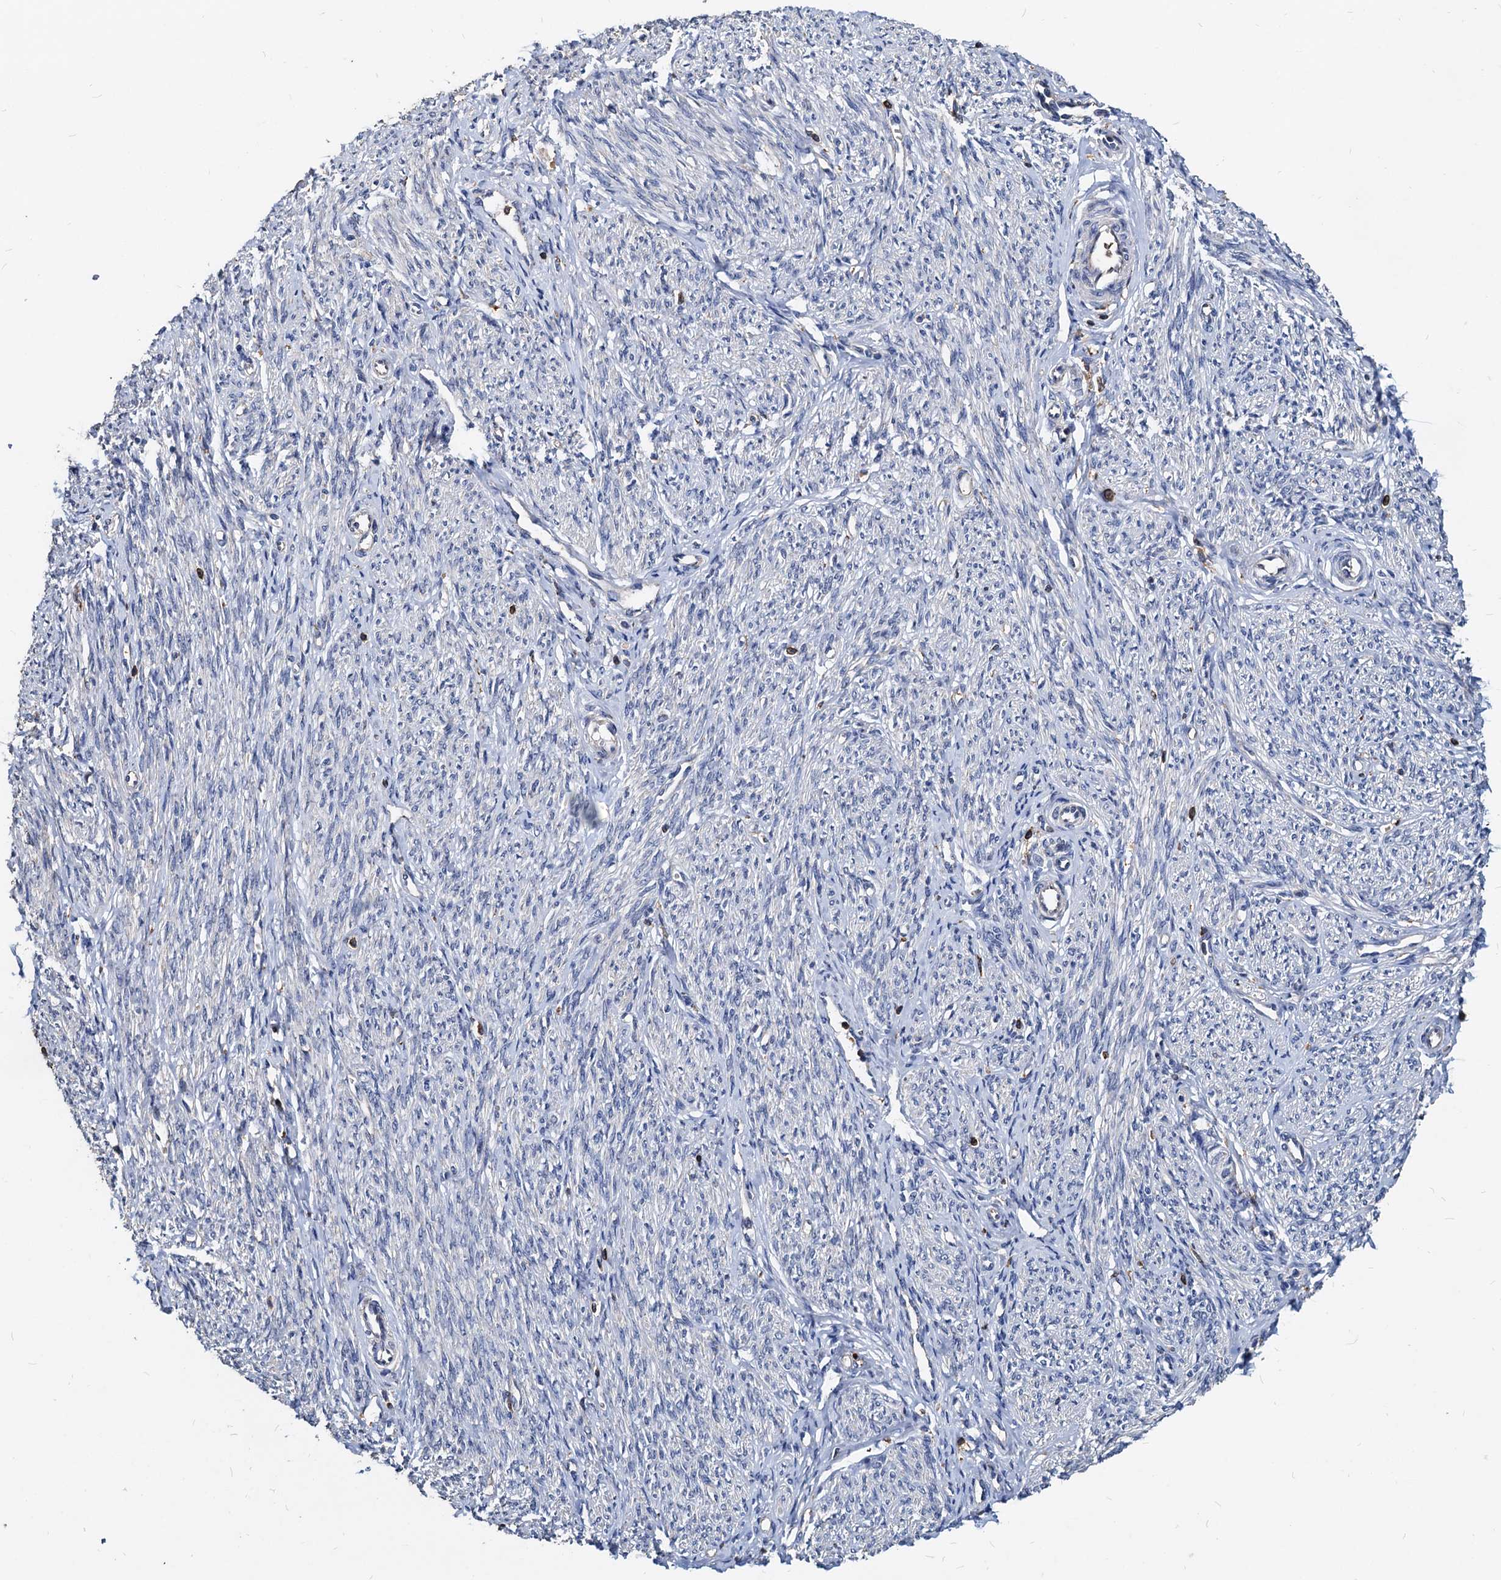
{"staining": {"intensity": "strong", "quantity": "<25%", "location": "cytoplasmic/membranous"}, "tissue": "endometrium", "cell_type": "Cells in endometrial stroma", "image_type": "normal", "snomed": [{"axis": "morphology", "description": "Normal tissue, NOS"}, {"axis": "topography", "description": "Endometrium"}], "caption": "Endometrium stained with immunohistochemistry exhibits strong cytoplasmic/membranous expression in about <25% of cells in endometrial stroma. Nuclei are stained in blue.", "gene": "LCP2", "patient": {"sex": "female", "age": 72}}